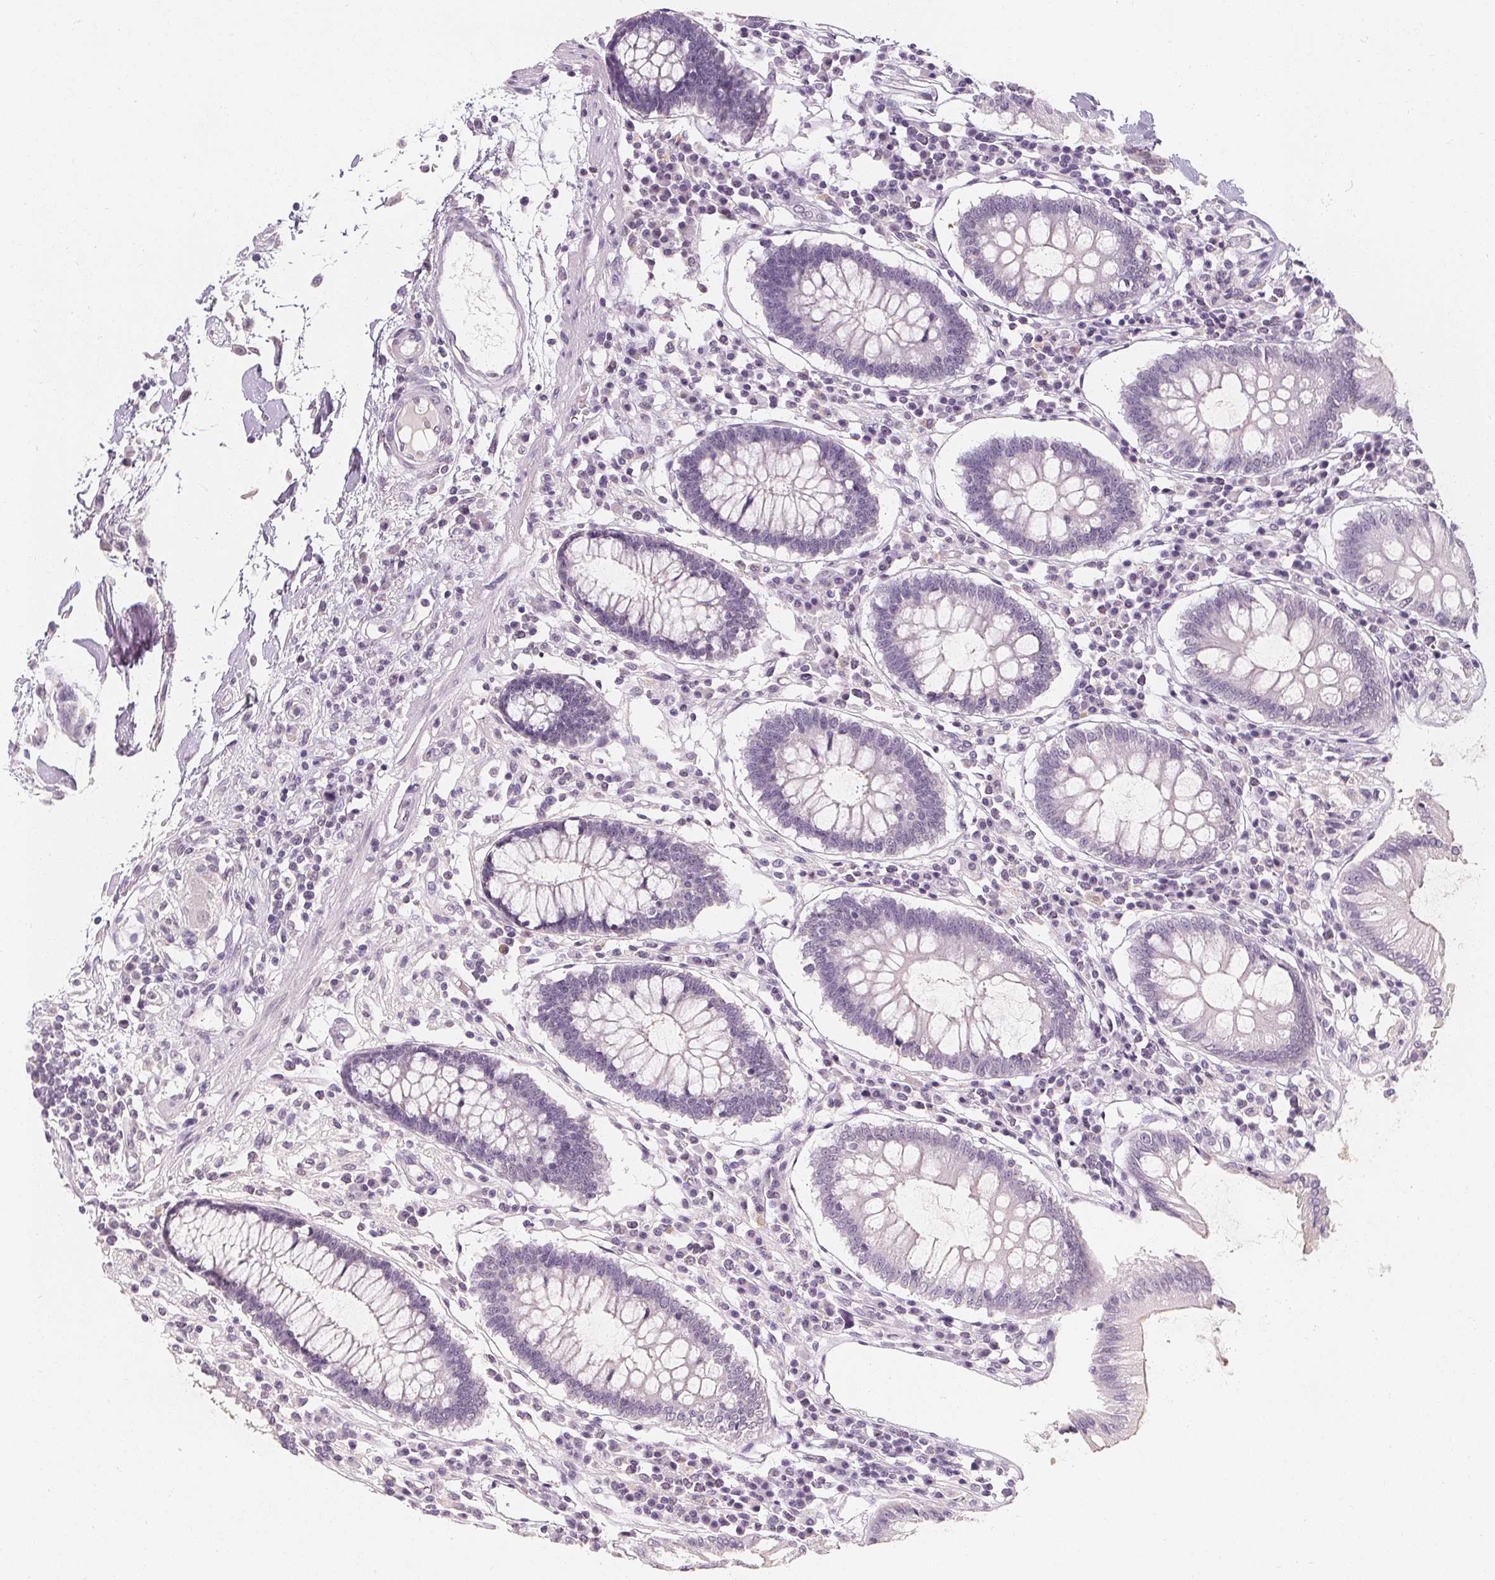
{"staining": {"intensity": "negative", "quantity": "none", "location": "none"}, "tissue": "colon", "cell_type": "Endothelial cells", "image_type": "normal", "snomed": [{"axis": "morphology", "description": "Normal tissue, NOS"}, {"axis": "morphology", "description": "Adenocarcinoma, NOS"}, {"axis": "topography", "description": "Colon"}], "caption": "The photomicrograph displays no significant expression in endothelial cells of colon. (Brightfield microscopy of DAB (3,3'-diaminobenzidine) IHC at high magnification).", "gene": "DBX2", "patient": {"sex": "male", "age": 83}}